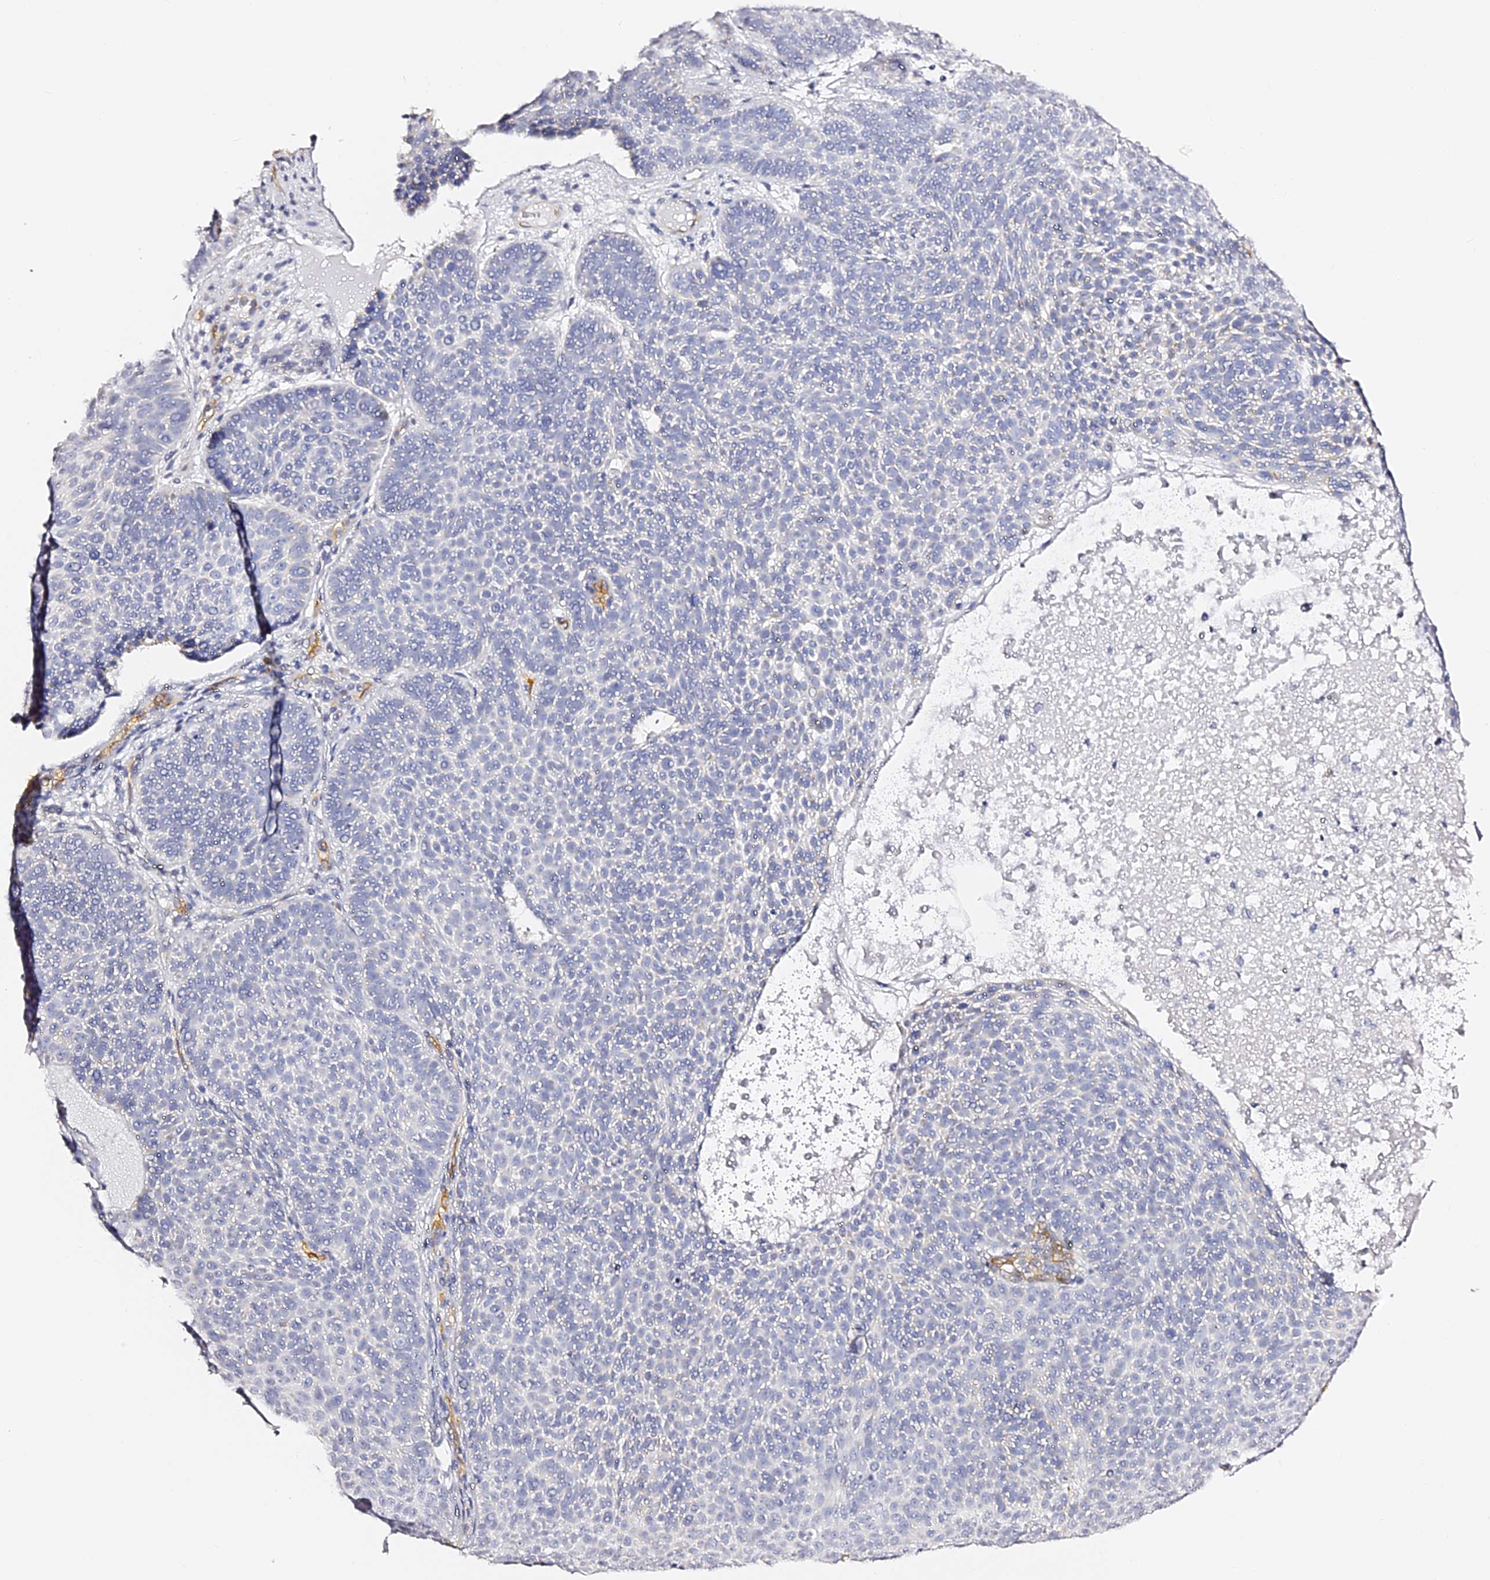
{"staining": {"intensity": "negative", "quantity": "none", "location": "none"}, "tissue": "skin cancer", "cell_type": "Tumor cells", "image_type": "cancer", "snomed": [{"axis": "morphology", "description": "Basal cell carcinoma"}, {"axis": "topography", "description": "Skin"}], "caption": "Skin cancer (basal cell carcinoma) was stained to show a protein in brown. There is no significant positivity in tumor cells. The staining is performed using DAB (3,3'-diaminobenzidine) brown chromogen with nuclei counter-stained in using hematoxylin.", "gene": "SLC1A3", "patient": {"sex": "male", "age": 85}}